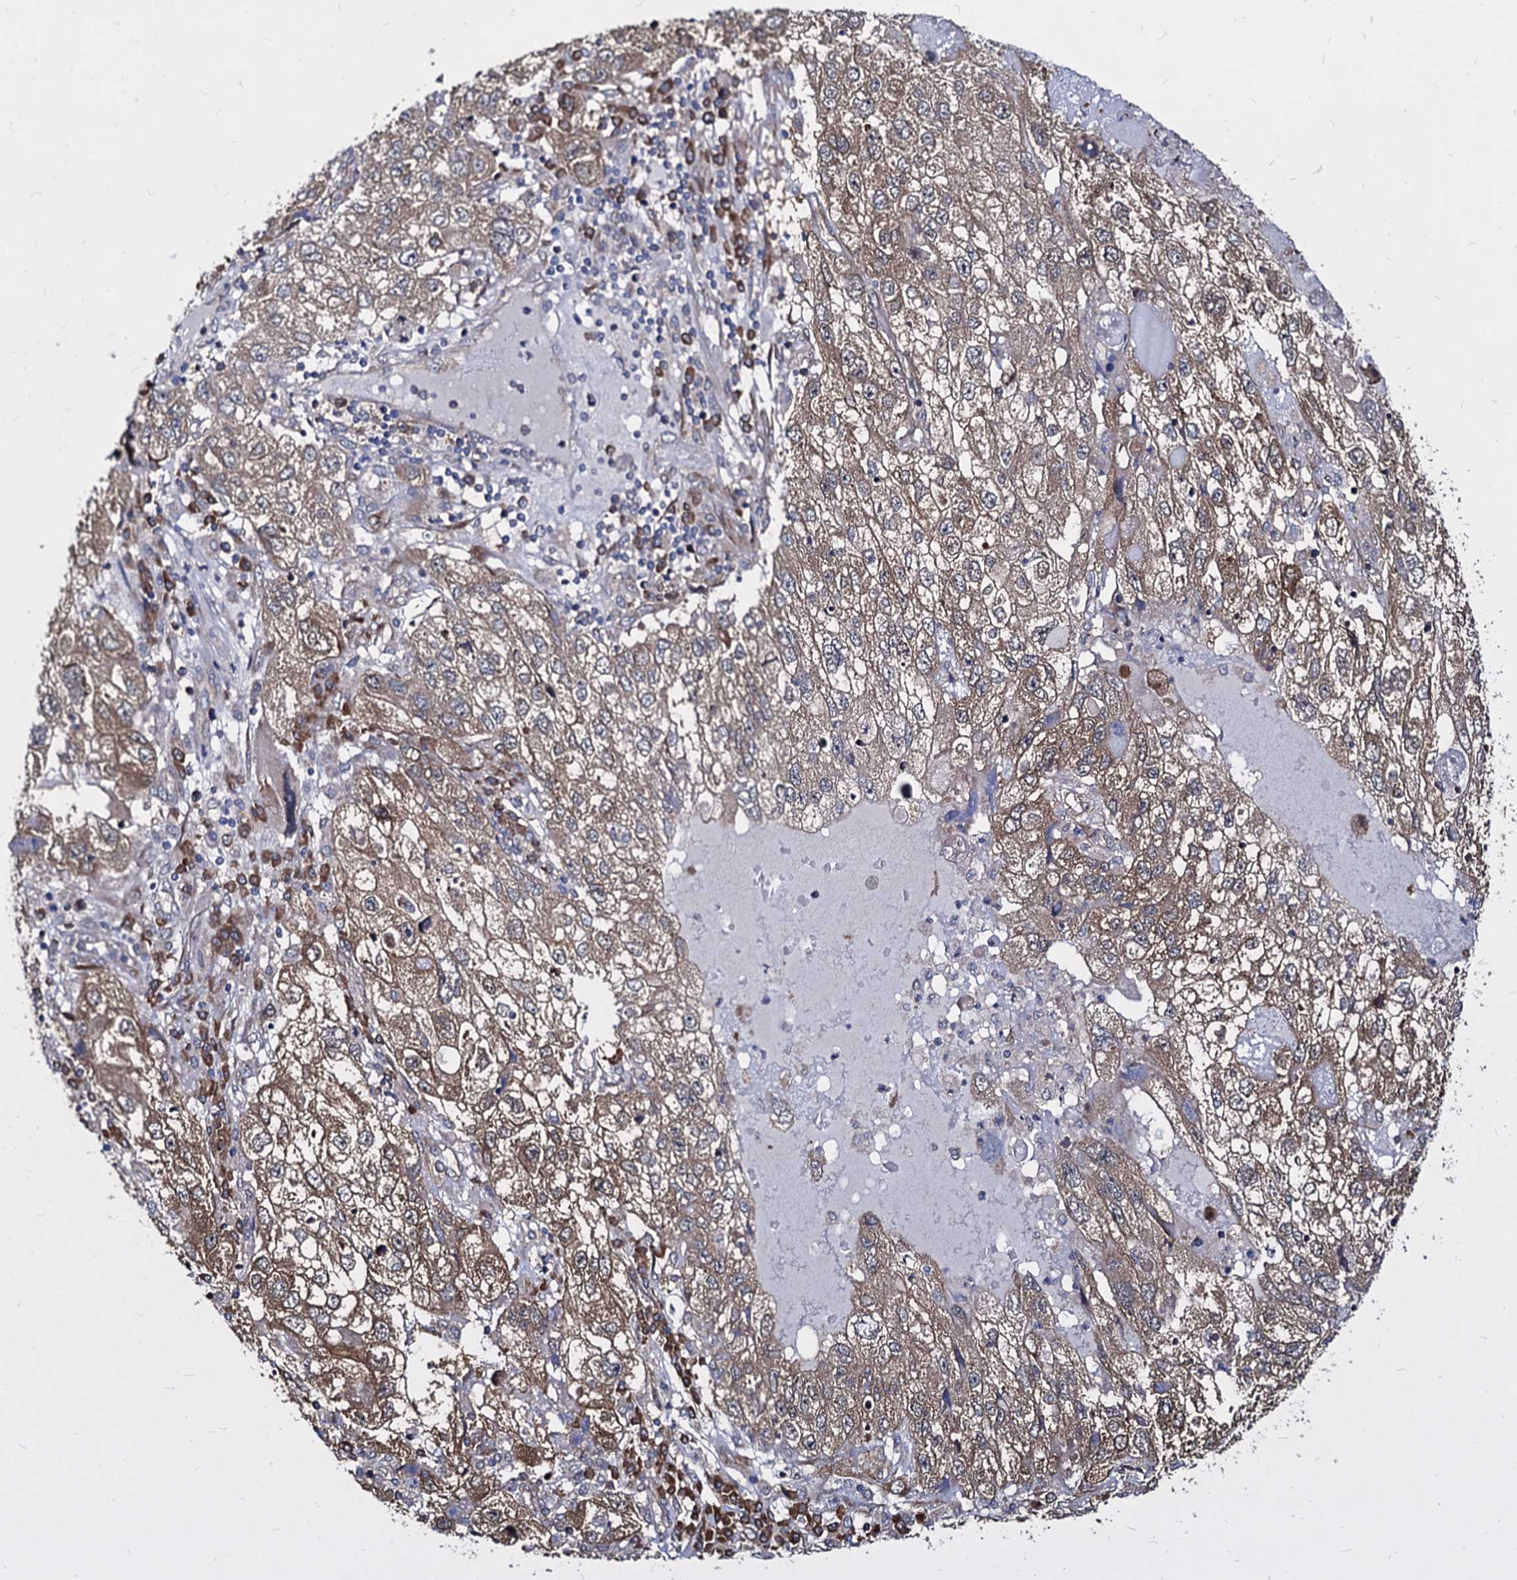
{"staining": {"intensity": "moderate", "quantity": ">75%", "location": "cytoplasmic/membranous"}, "tissue": "endometrial cancer", "cell_type": "Tumor cells", "image_type": "cancer", "snomed": [{"axis": "morphology", "description": "Adenocarcinoma, NOS"}, {"axis": "topography", "description": "Endometrium"}], "caption": "Tumor cells display medium levels of moderate cytoplasmic/membranous staining in about >75% of cells in human endometrial cancer.", "gene": "NME1", "patient": {"sex": "female", "age": 49}}